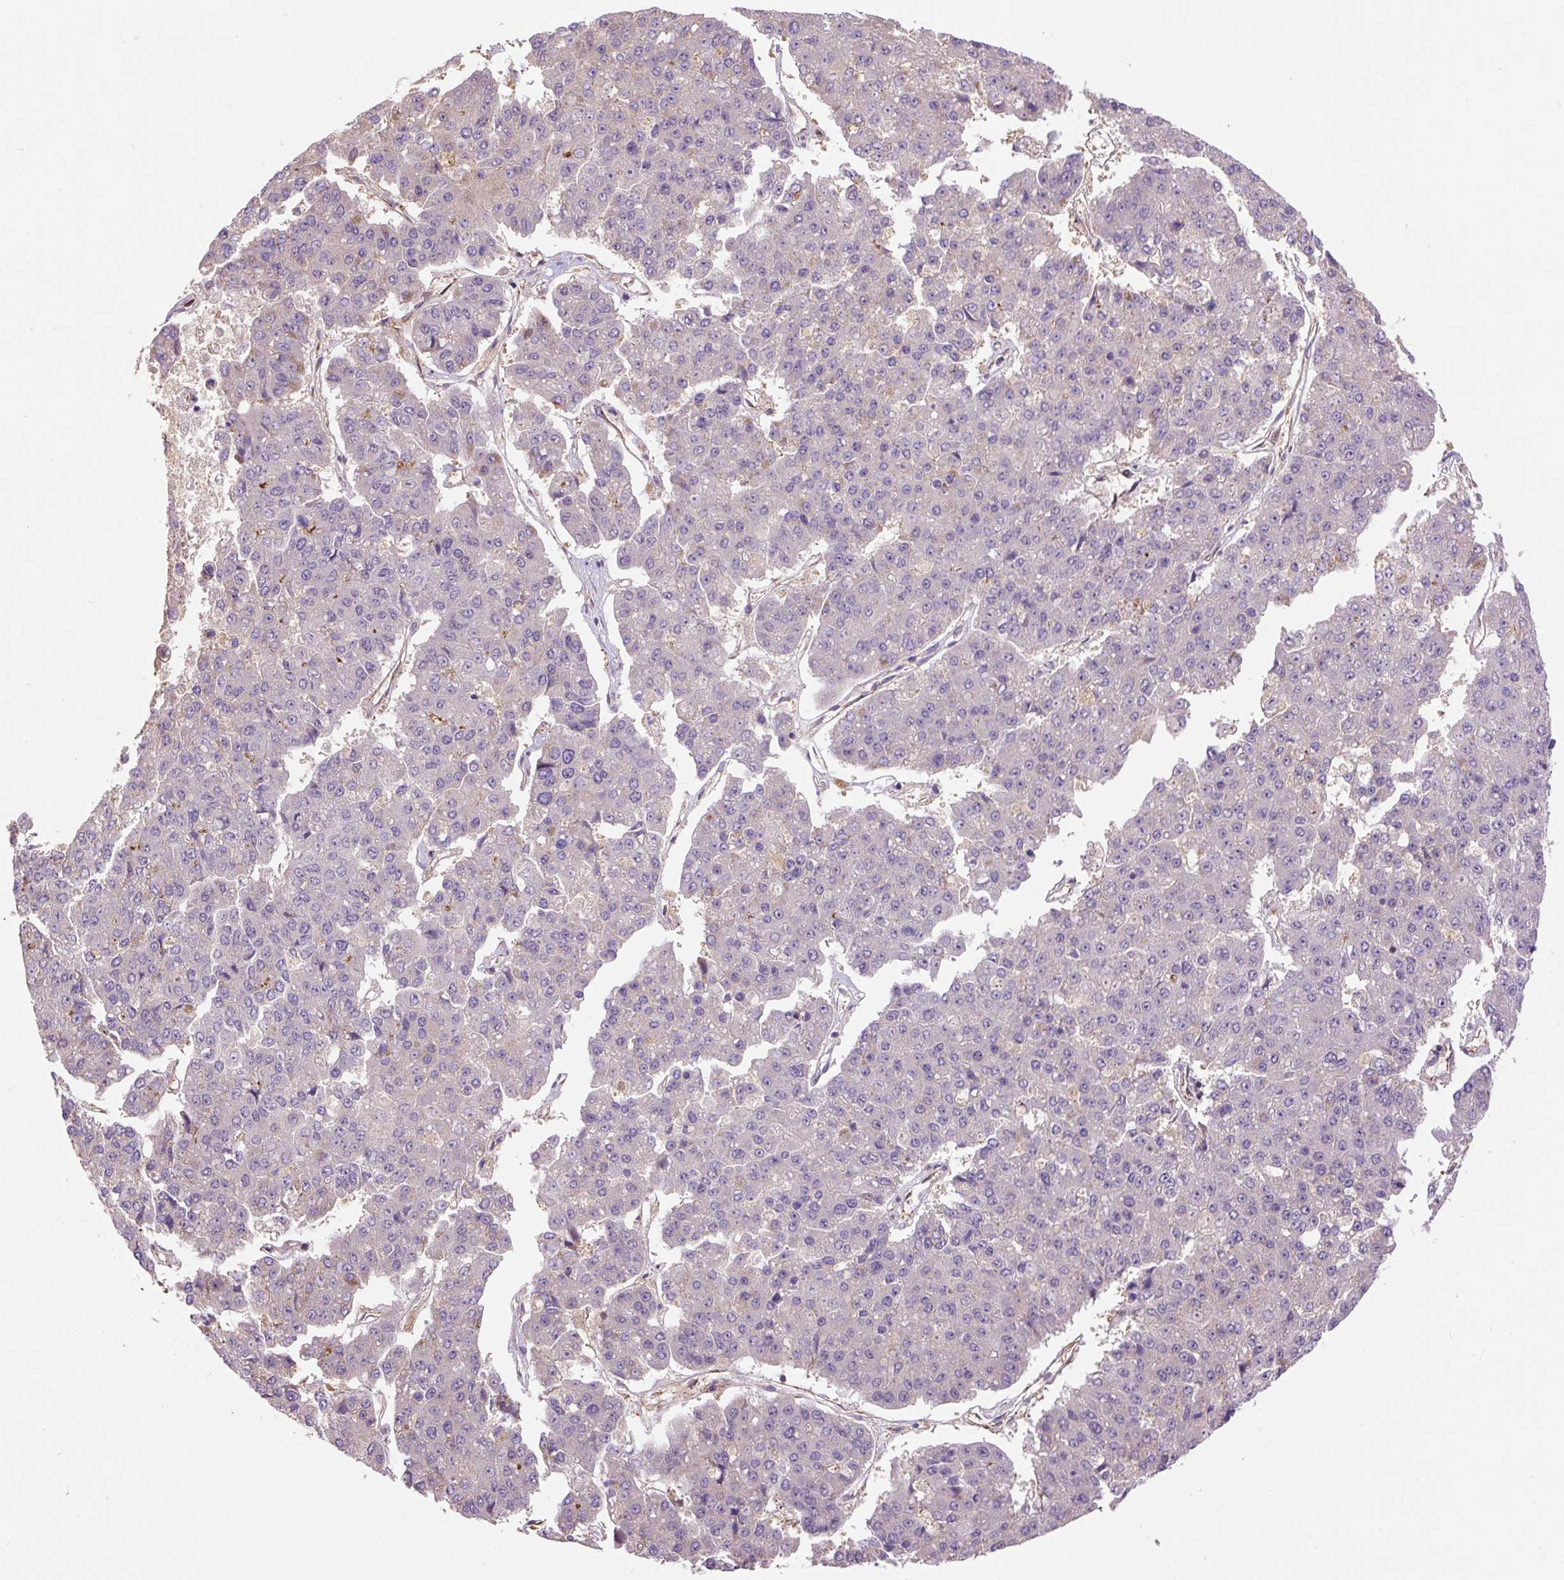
{"staining": {"intensity": "negative", "quantity": "none", "location": "none"}, "tissue": "pancreatic cancer", "cell_type": "Tumor cells", "image_type": "cancer", "snomed": [{"axis": "morphology", "description": "Adenocarcinoma, NOS"}, {"axis": "topography", "description": "Pancreas"}], "caption": "The photomicrograph reveals no significant positivity in tumor cells of pancreatic cancer.", "gene": "PPME1", "patient": {"sex": "male", "age": 50}}